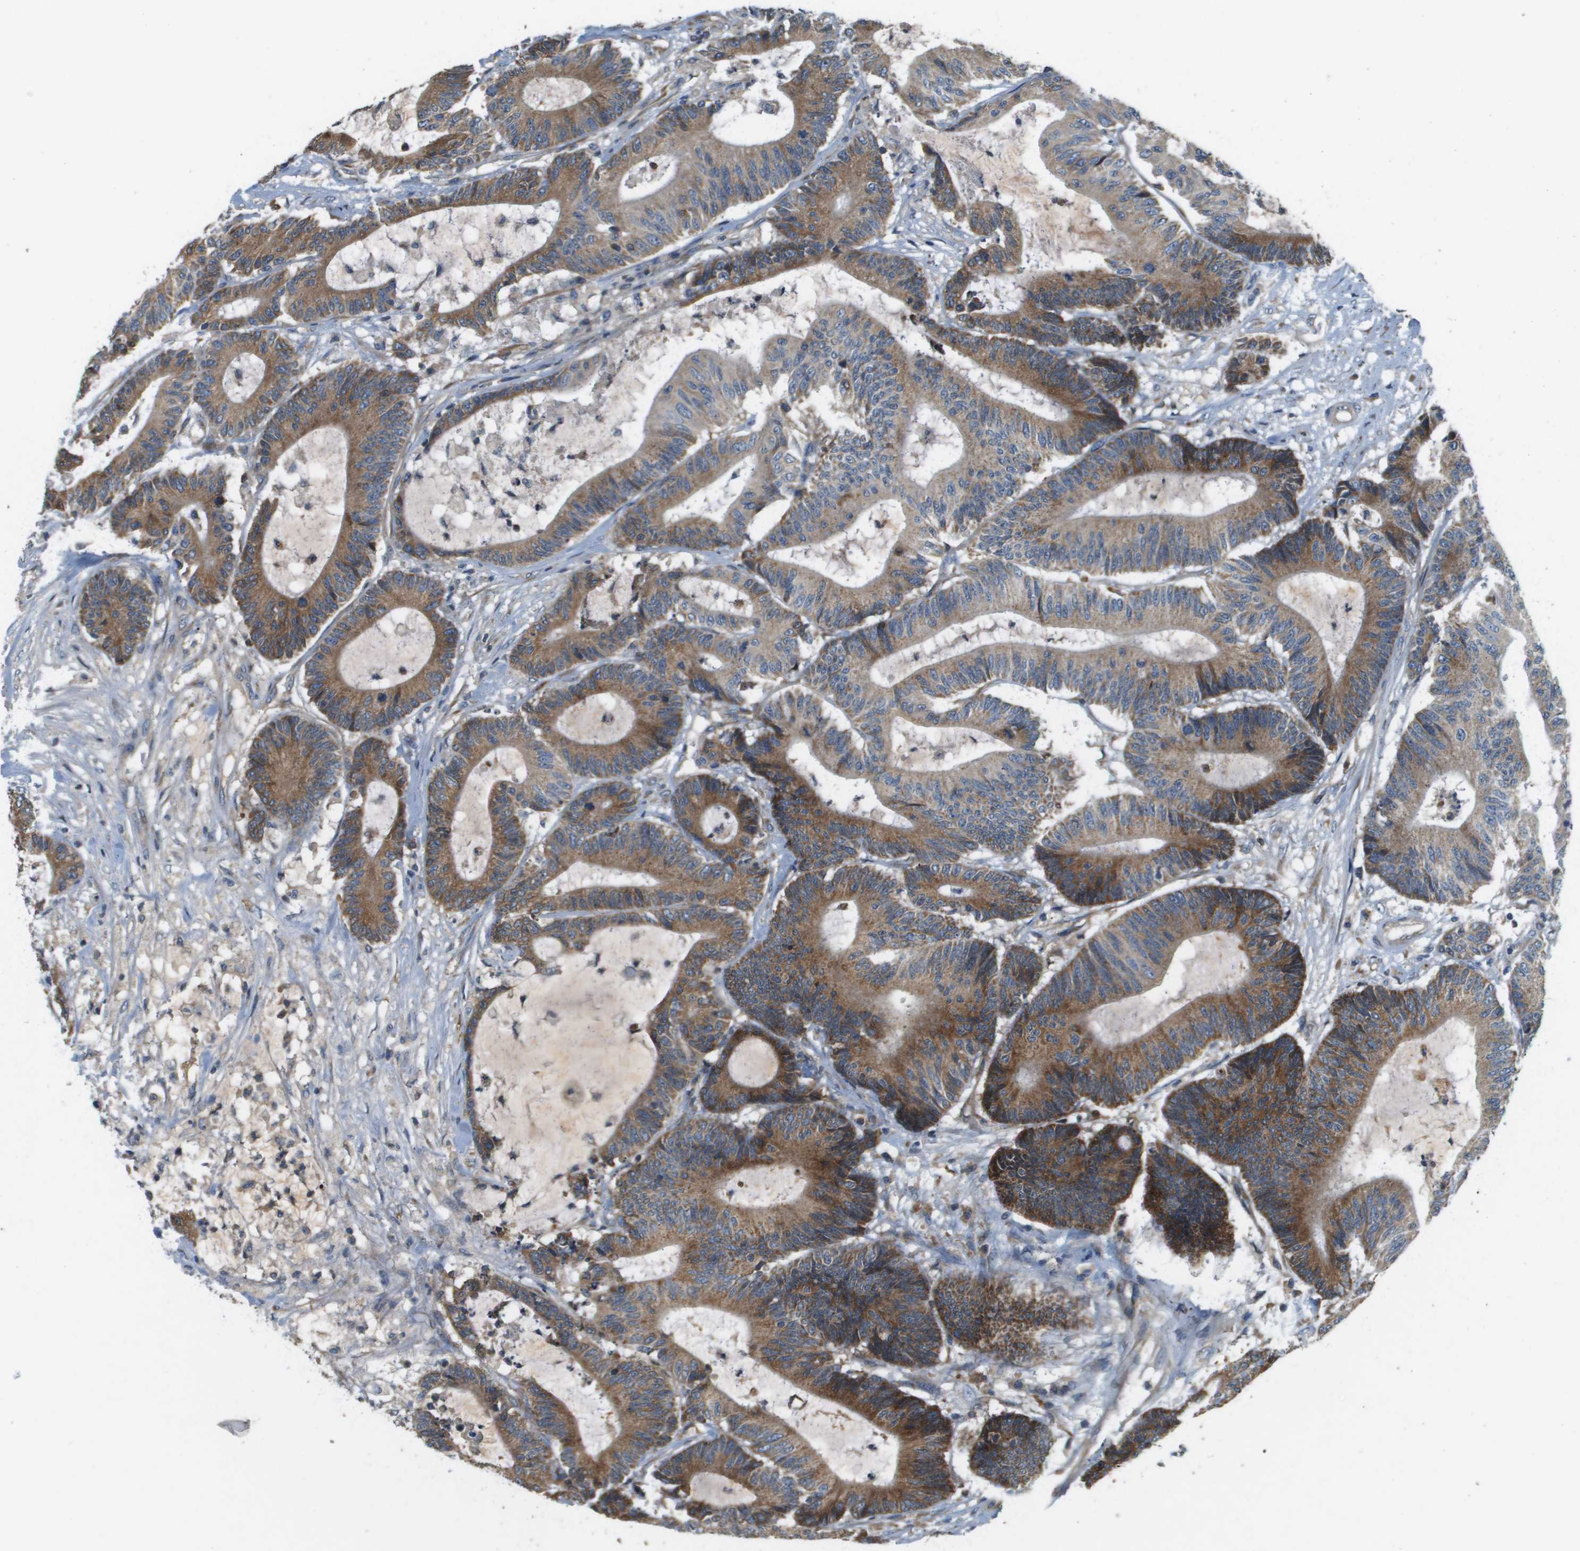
{"staining": {"intensity": "moderate", "quantity": ">75%", "location": "cytoplasmic/membranous"}, "tissue": "colorectal cancer", "cell_type": "Tumor cells", "image_type": "cancer", "snomed": [{"axis": "morphology", "description": "Adenocarcinoma, NOS"}, {"axis": "topography", "description": "Colon"}], "caption": "A high-resolution photomicrograph shows immunohistochemistry (IHC) staining of colorectal adenocarcinoma, which demonstrates moderate cytoplasmic/membranous expression in about >75% of tumor cells.", "gene": "SAMSN1", "patient": {"sex": "female", "age": 84}}